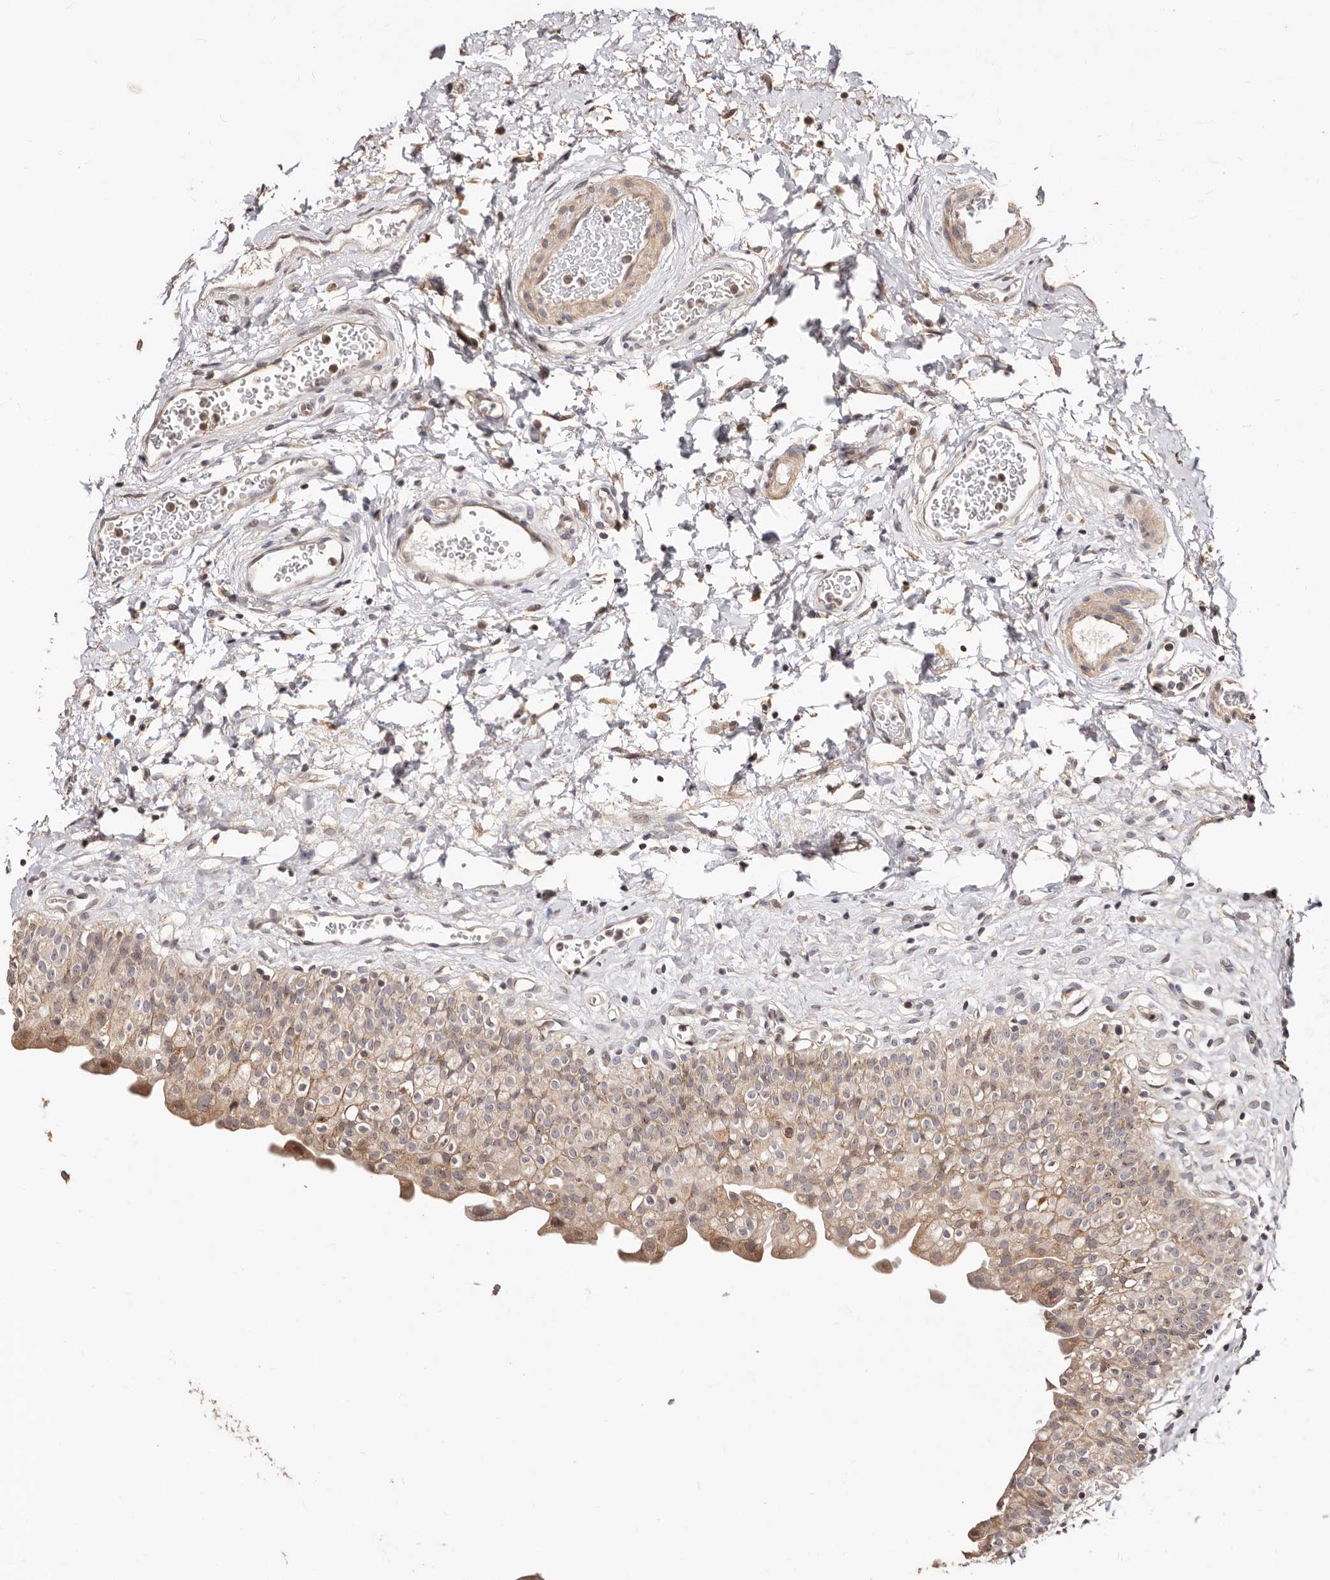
{"staining": {"intensity": "moderate", "quantity": "<25%", "location": "cytoplasmic/membranous"}, "tissue": "urinary bladder", "cell_type": "Urothelial cells", "image_type": "normal", "snomed": [{"axis": "morphology", "description": "Normal tissue, NOS"}, {"axis": "topography", "description": "Urinary bladder"}], "caption": "Moderate cytoplasmic/membranous expression for a protein is appreciated in approximately <25% of urothelial cells of benign urinary bladder using IHC.", "gene": "APOL6", "patient": {"sex": "male", "age": 51}}